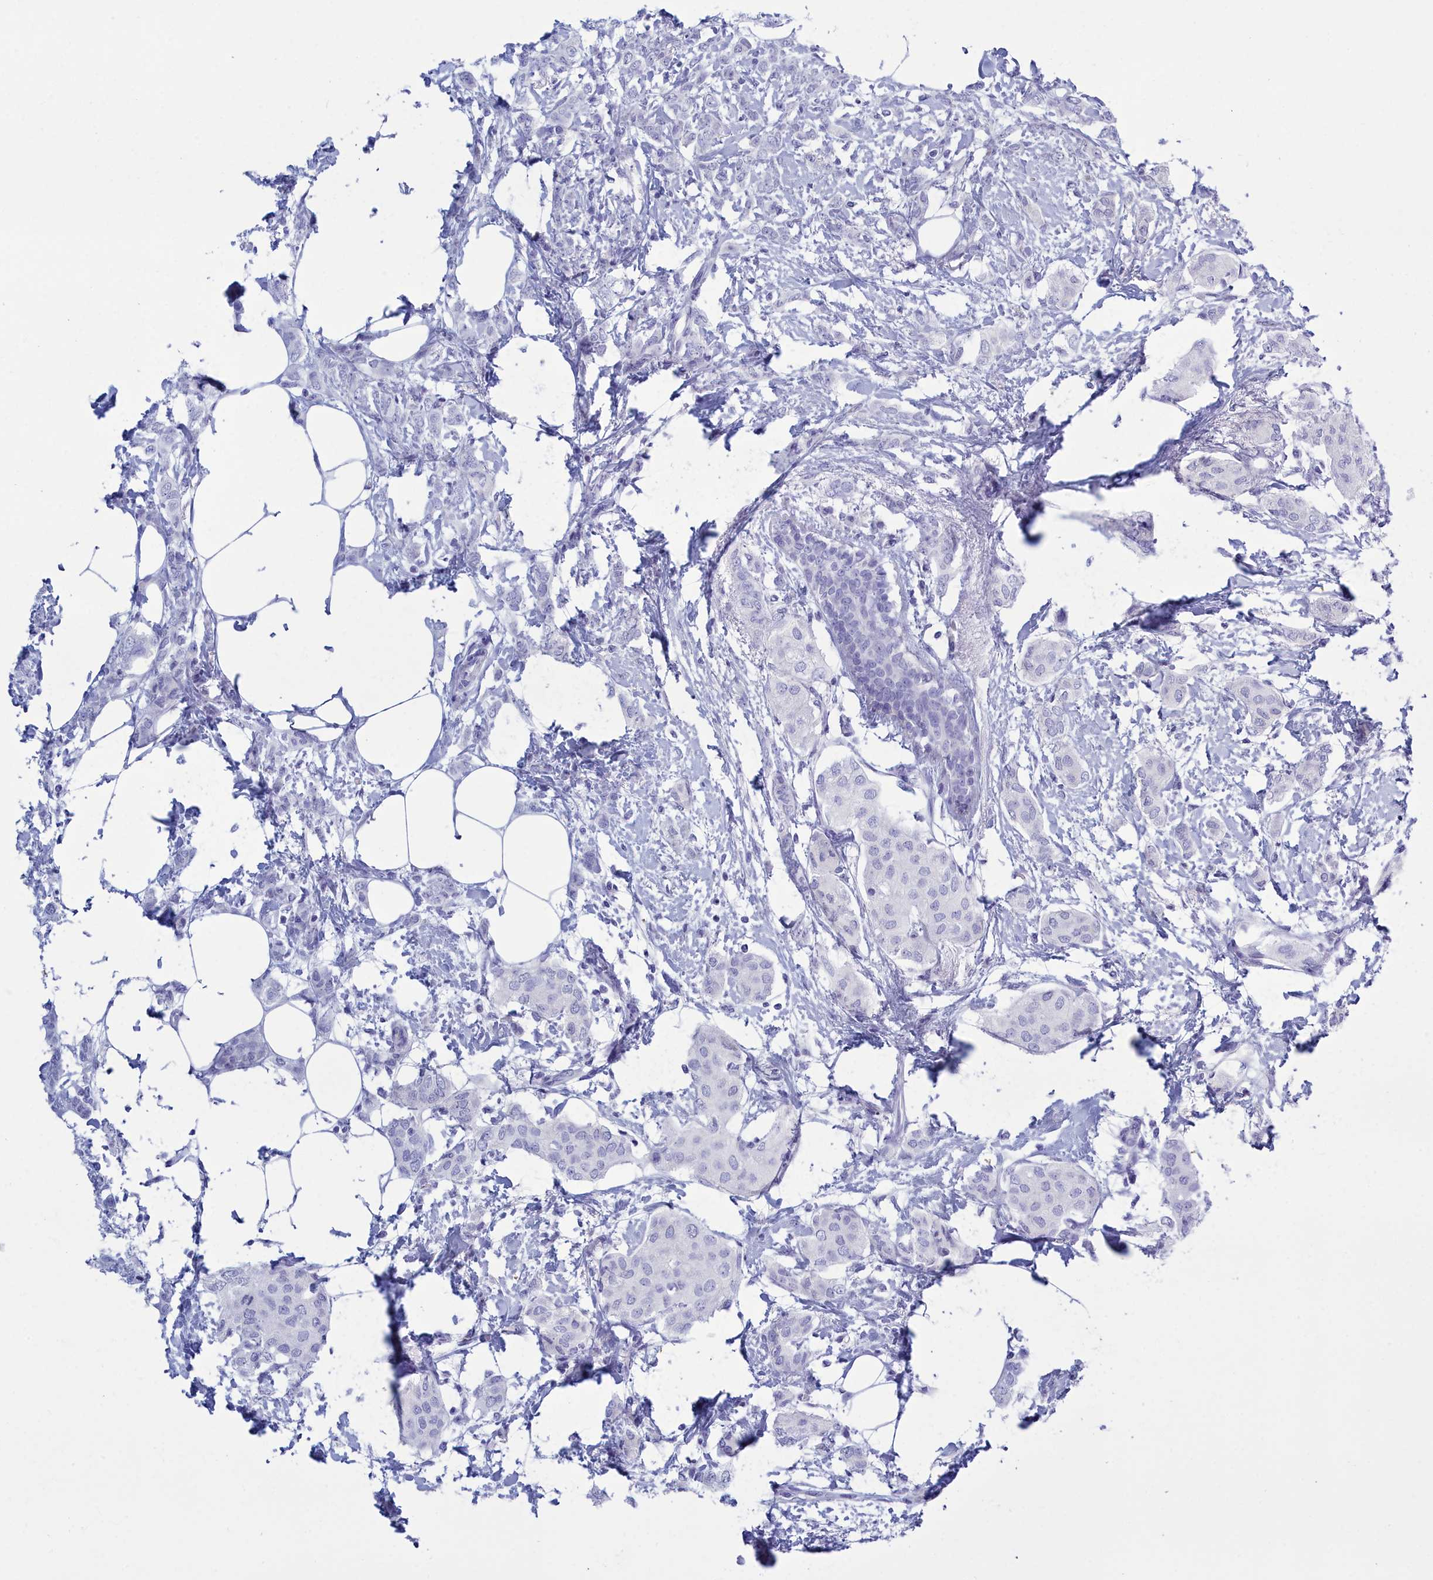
{"staining": {"intensity": "negative", "quantity": "none", "location": "none"}, "tissue": "breast cancer", "cell_type": "Tumor cells", "image_type": "cancer", "snomed": [{"axis": "morphology", "description": "Duct carcinoma"}, {"axis": "topography", "description": "Breast"}], "caption": "Immunohistochemistry image of neoplastic tissue: human breast invasive ductal carcinoma stained with DAB (3,3'-diaminobenzidine) demonstrates no significant protein staining in tumor cells.", "gene": "TMEM97", "patient": {"sex": "female", "age": 72}}